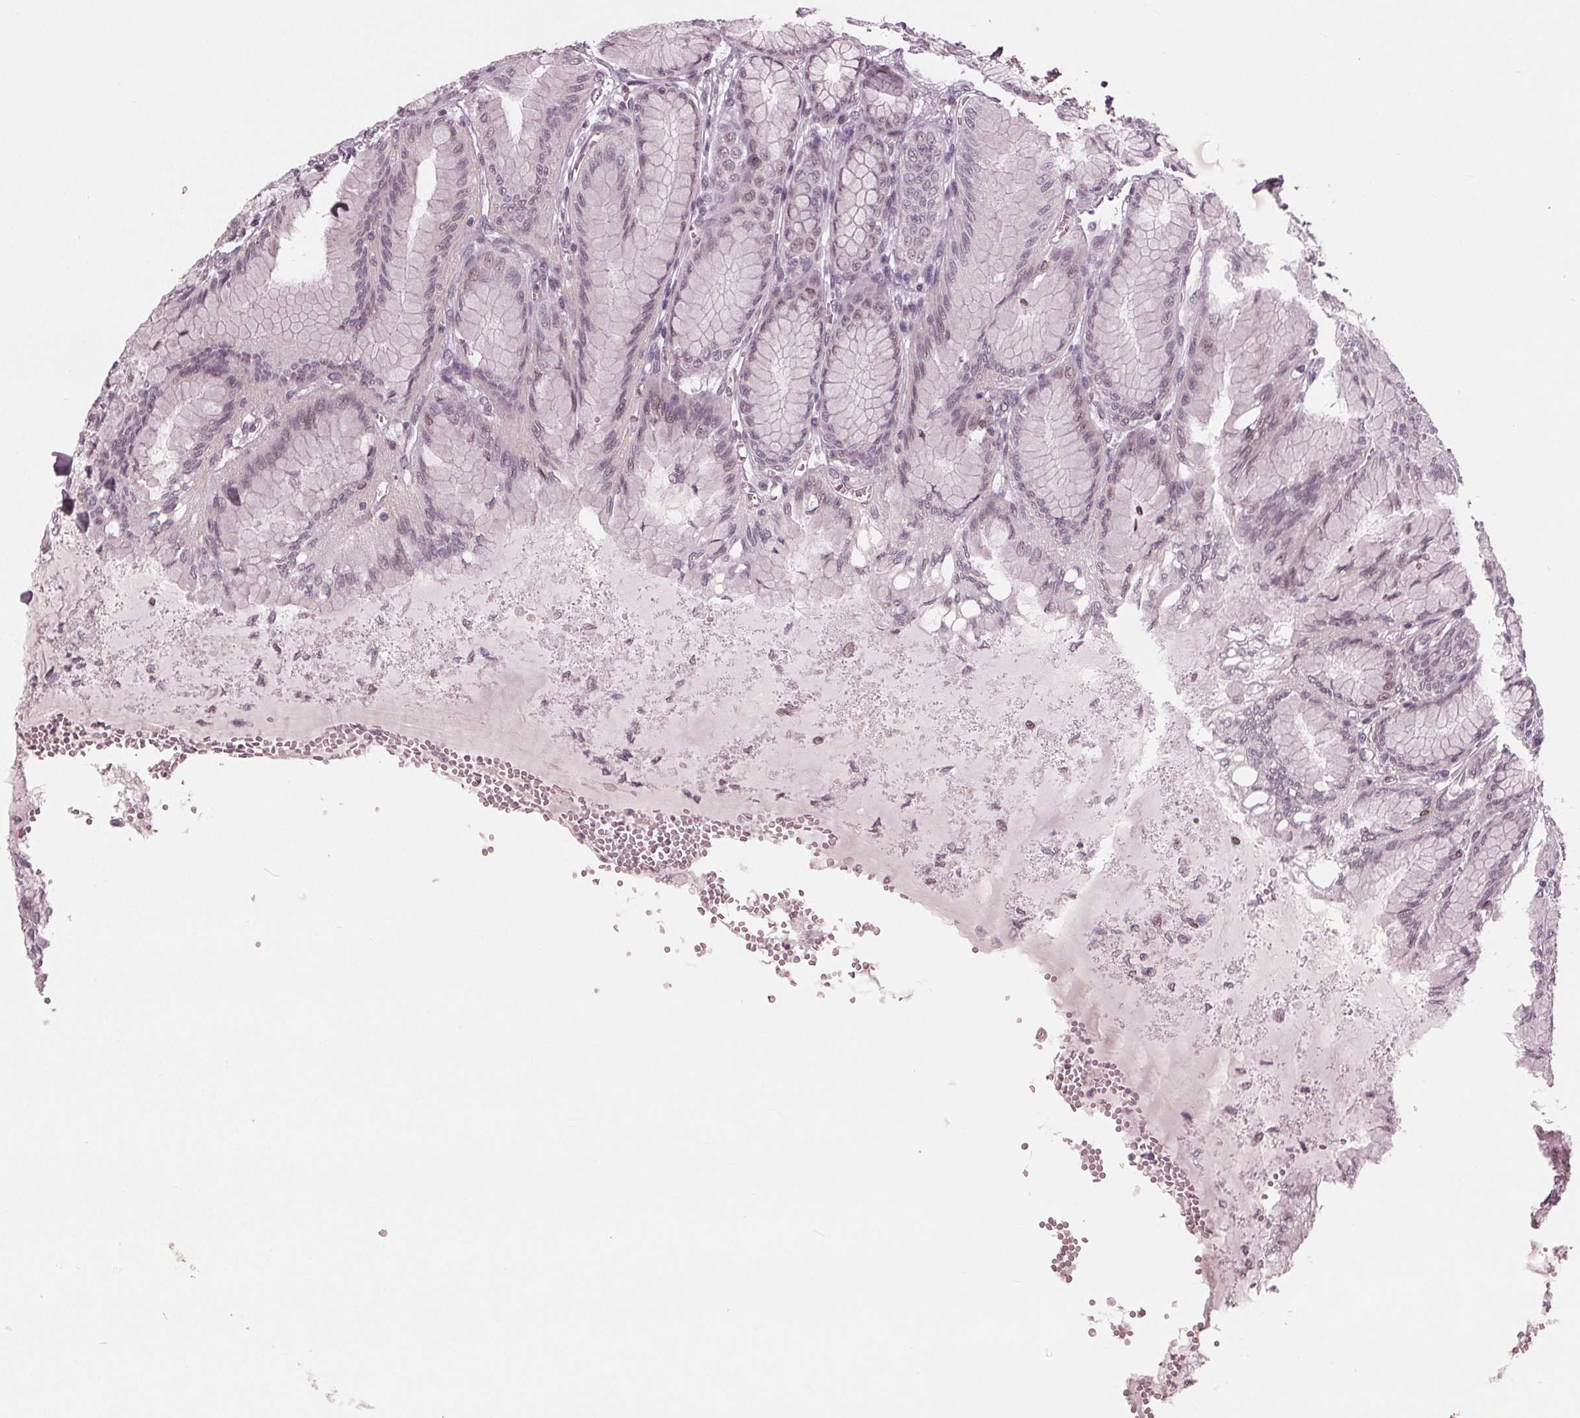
{"staining": {"intensity": "negative", "quantity": "none", "location": "none"}, "tissue": "stomach", "cell_type": "Glandular cells", "image_type": "normal", "snomed": [{"axis": "morphology", "description": "Normal tissue, NOS"}, {"axis": "topography", "description": "Stomach"}, {"axis": "topography", "description": "Stomach, lower"}], "caption": "Immunohistochemistry (IHC) of benign stomach reveals no expression in glandular cells.", "gene": "ADPRHL1", "patient": {"sex": "male", "age": 76}}